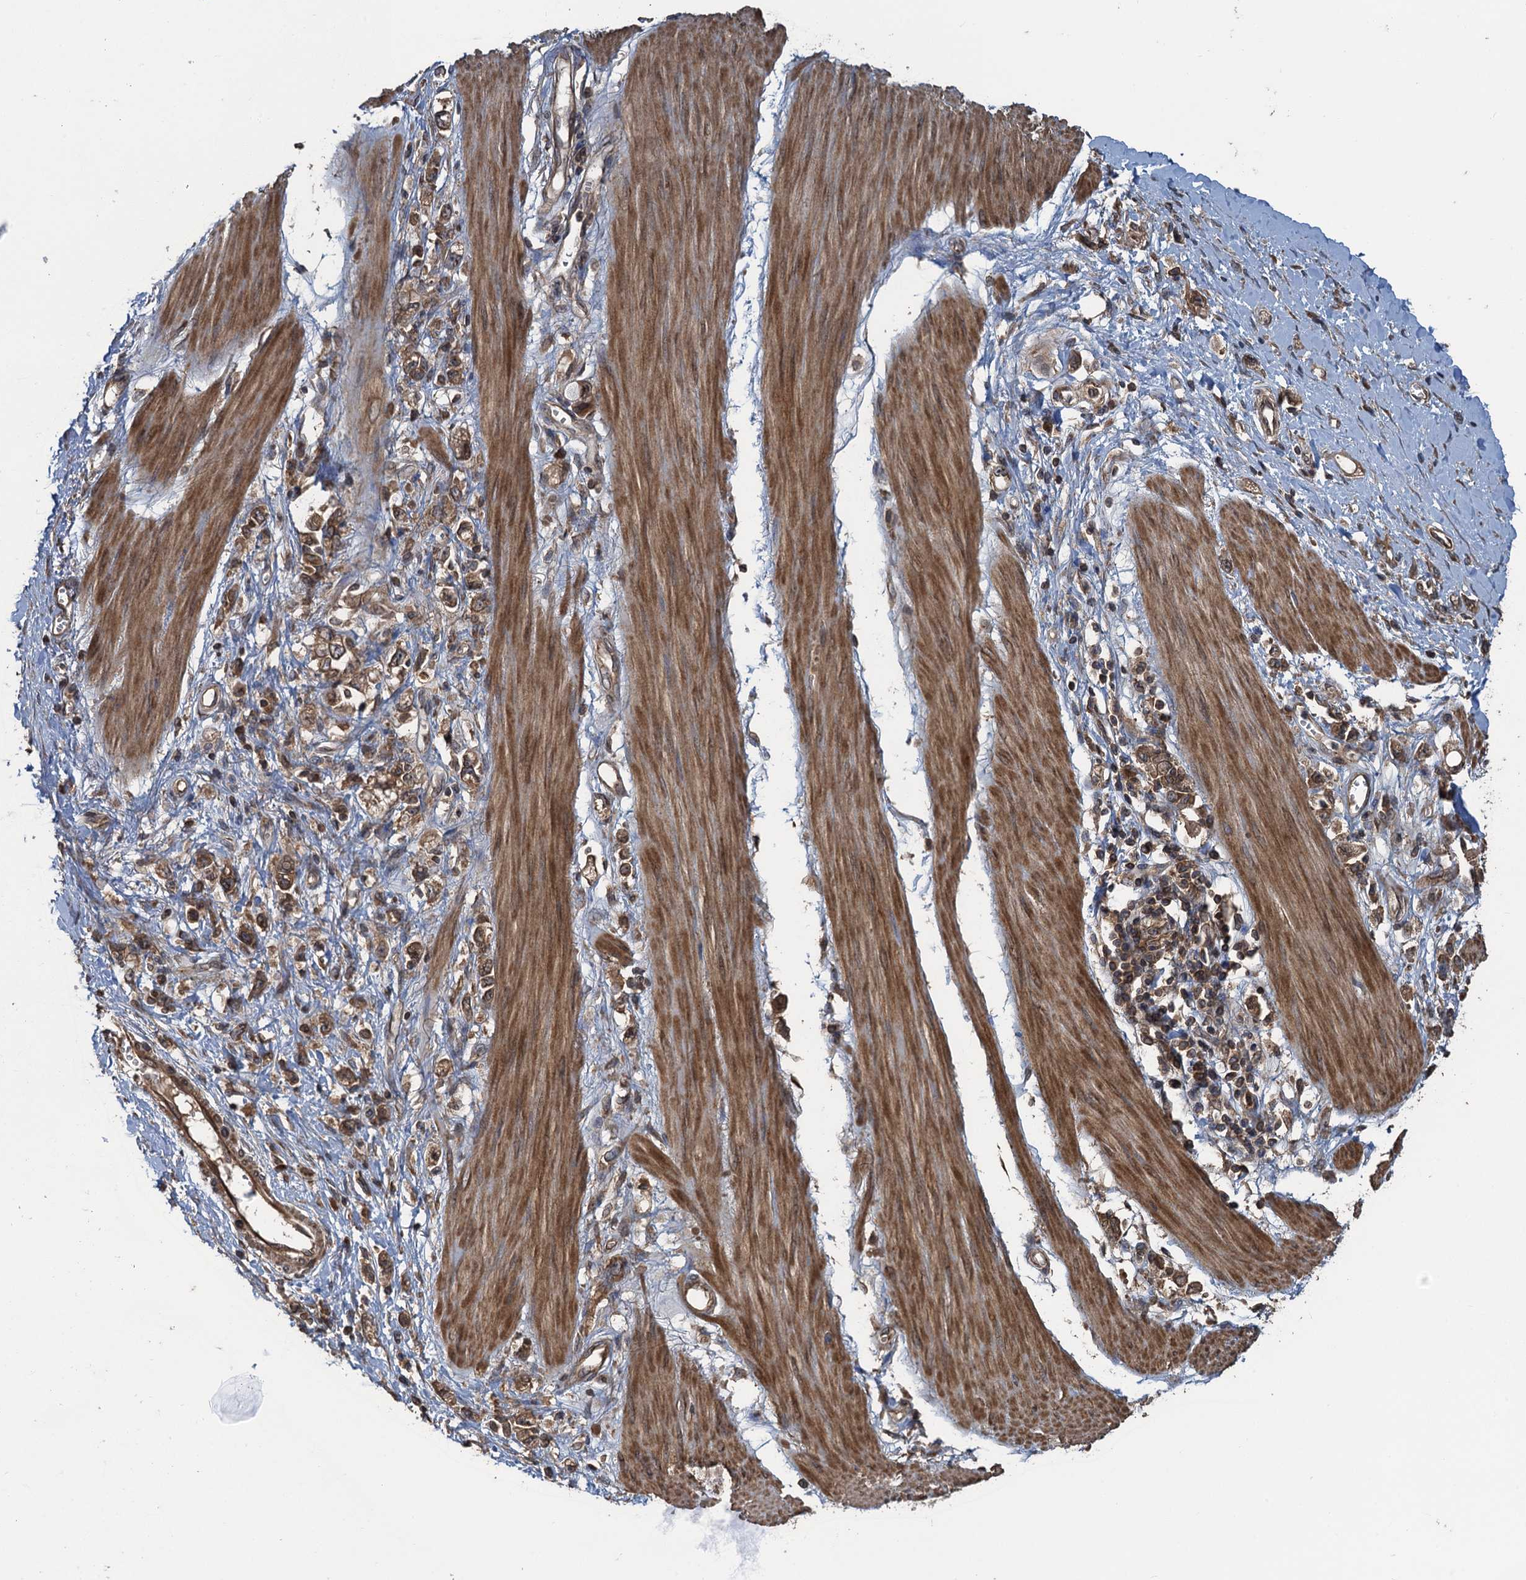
{"staining": {"intensity": "moderate", "quantity": ">75%", "location": "cytoplasmic/membranous"}, "tissue": "stomach cancer", "cell_type": "Tumor cells", "image_type": "cancer", "snomed": [{"axis": "morphology", "description": "Adenocarcinoma, NOS"}, {"axis": "topography", "description": "Stomach"}], "caption": "Moderate cytoplasmic/membranous protein staining is appreciated in about >75% of tumor cells in stomach cancer (adenocarcinoma).", "gene": "GLE1", "patient": {"sex": "female", "age": 76}}